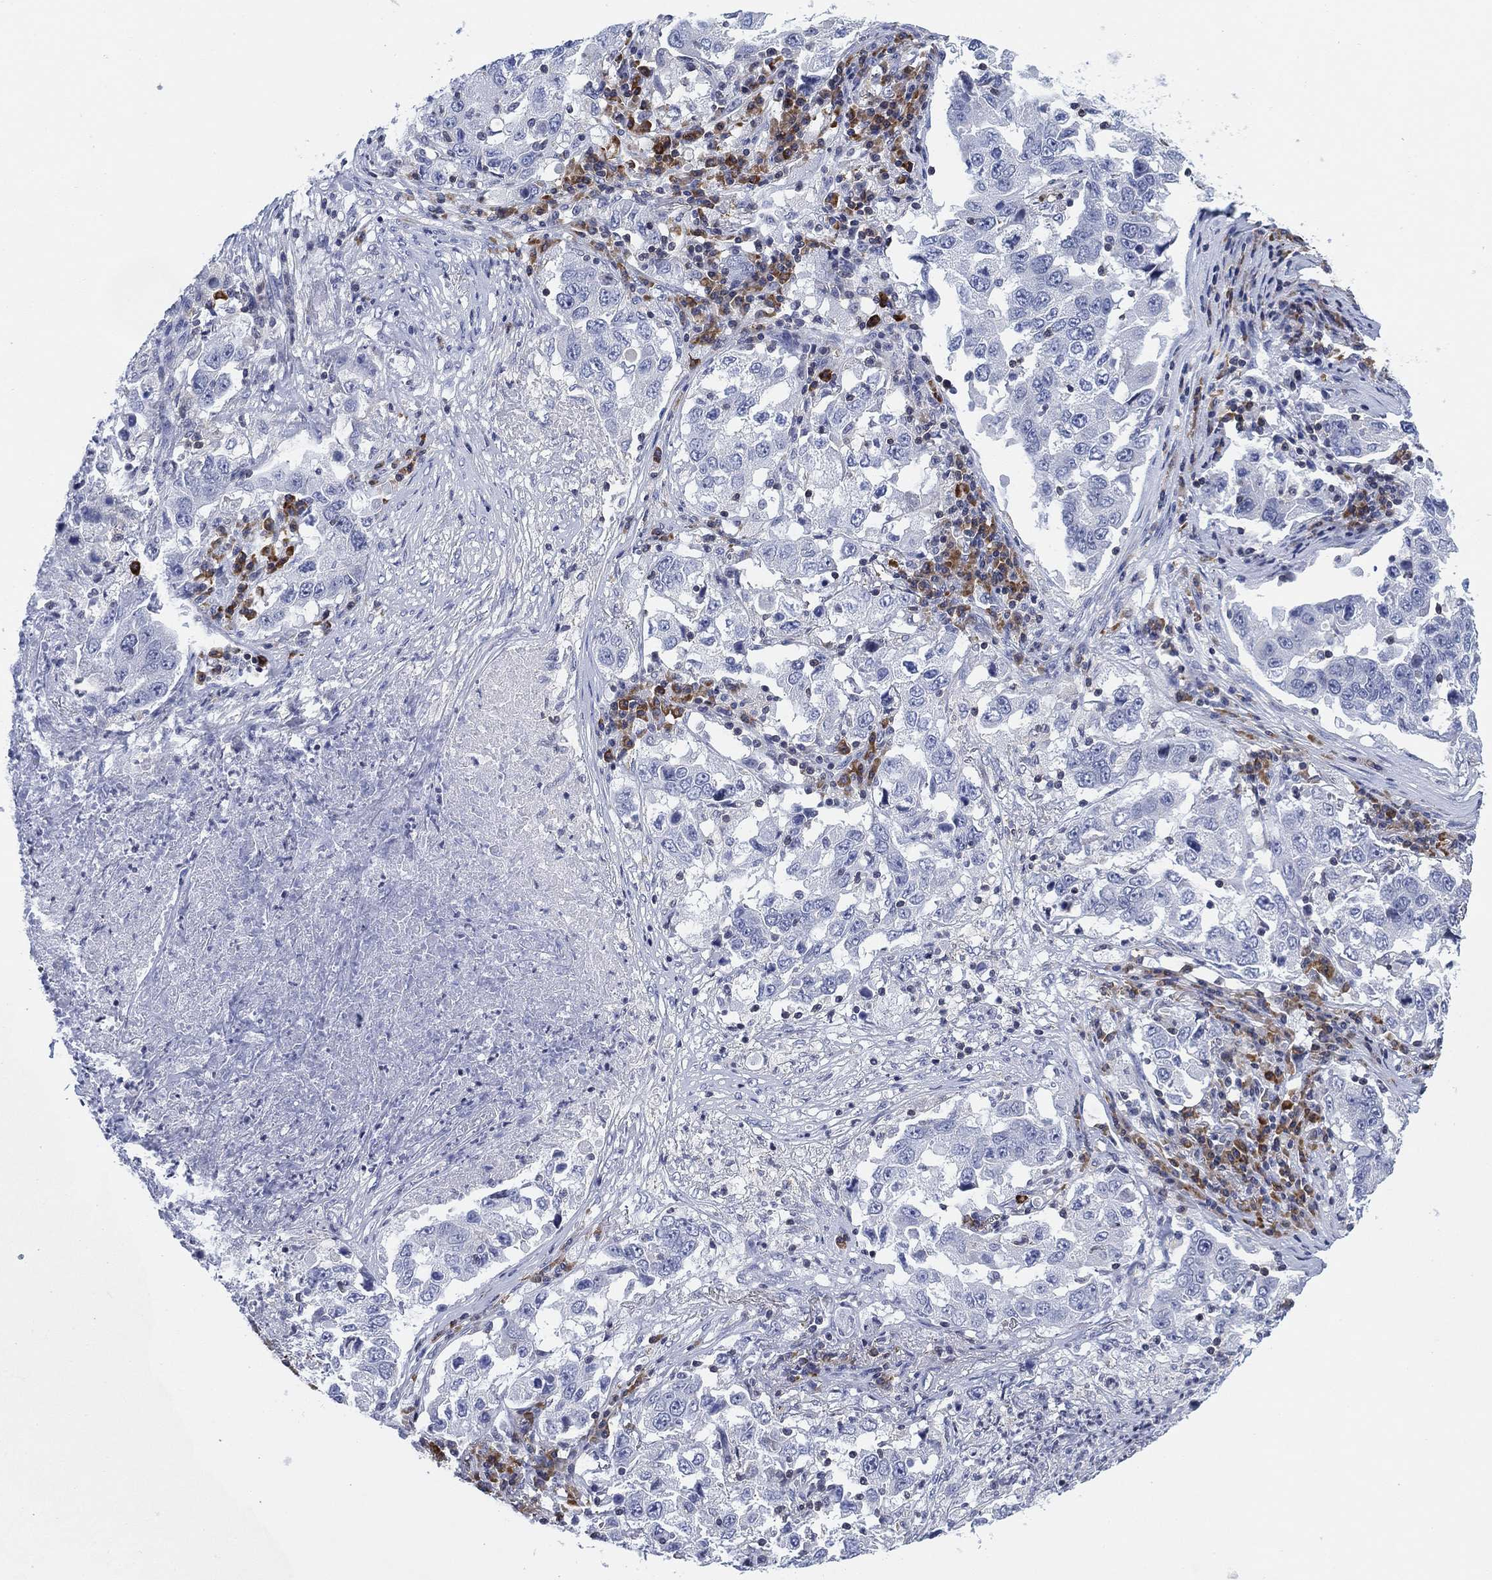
{"staining": {"intensity": "negative", "quantity": "none", "location": "none"}, "tissue": "lung cancer", "cell_type": "Tumor cells", "image_type": "cancer", "snomed": [{"axis": "morphology", "description": "Adenocarcinoma, NOS"}, {"axis": "topography", "description": "Lung"}], "caption": "Photomicrograph shows no significant protein positivity in tumor cells of lung adenocarcinoma.", "gene": "FYB1", "patient": {"sex": "male", "age": 73}}